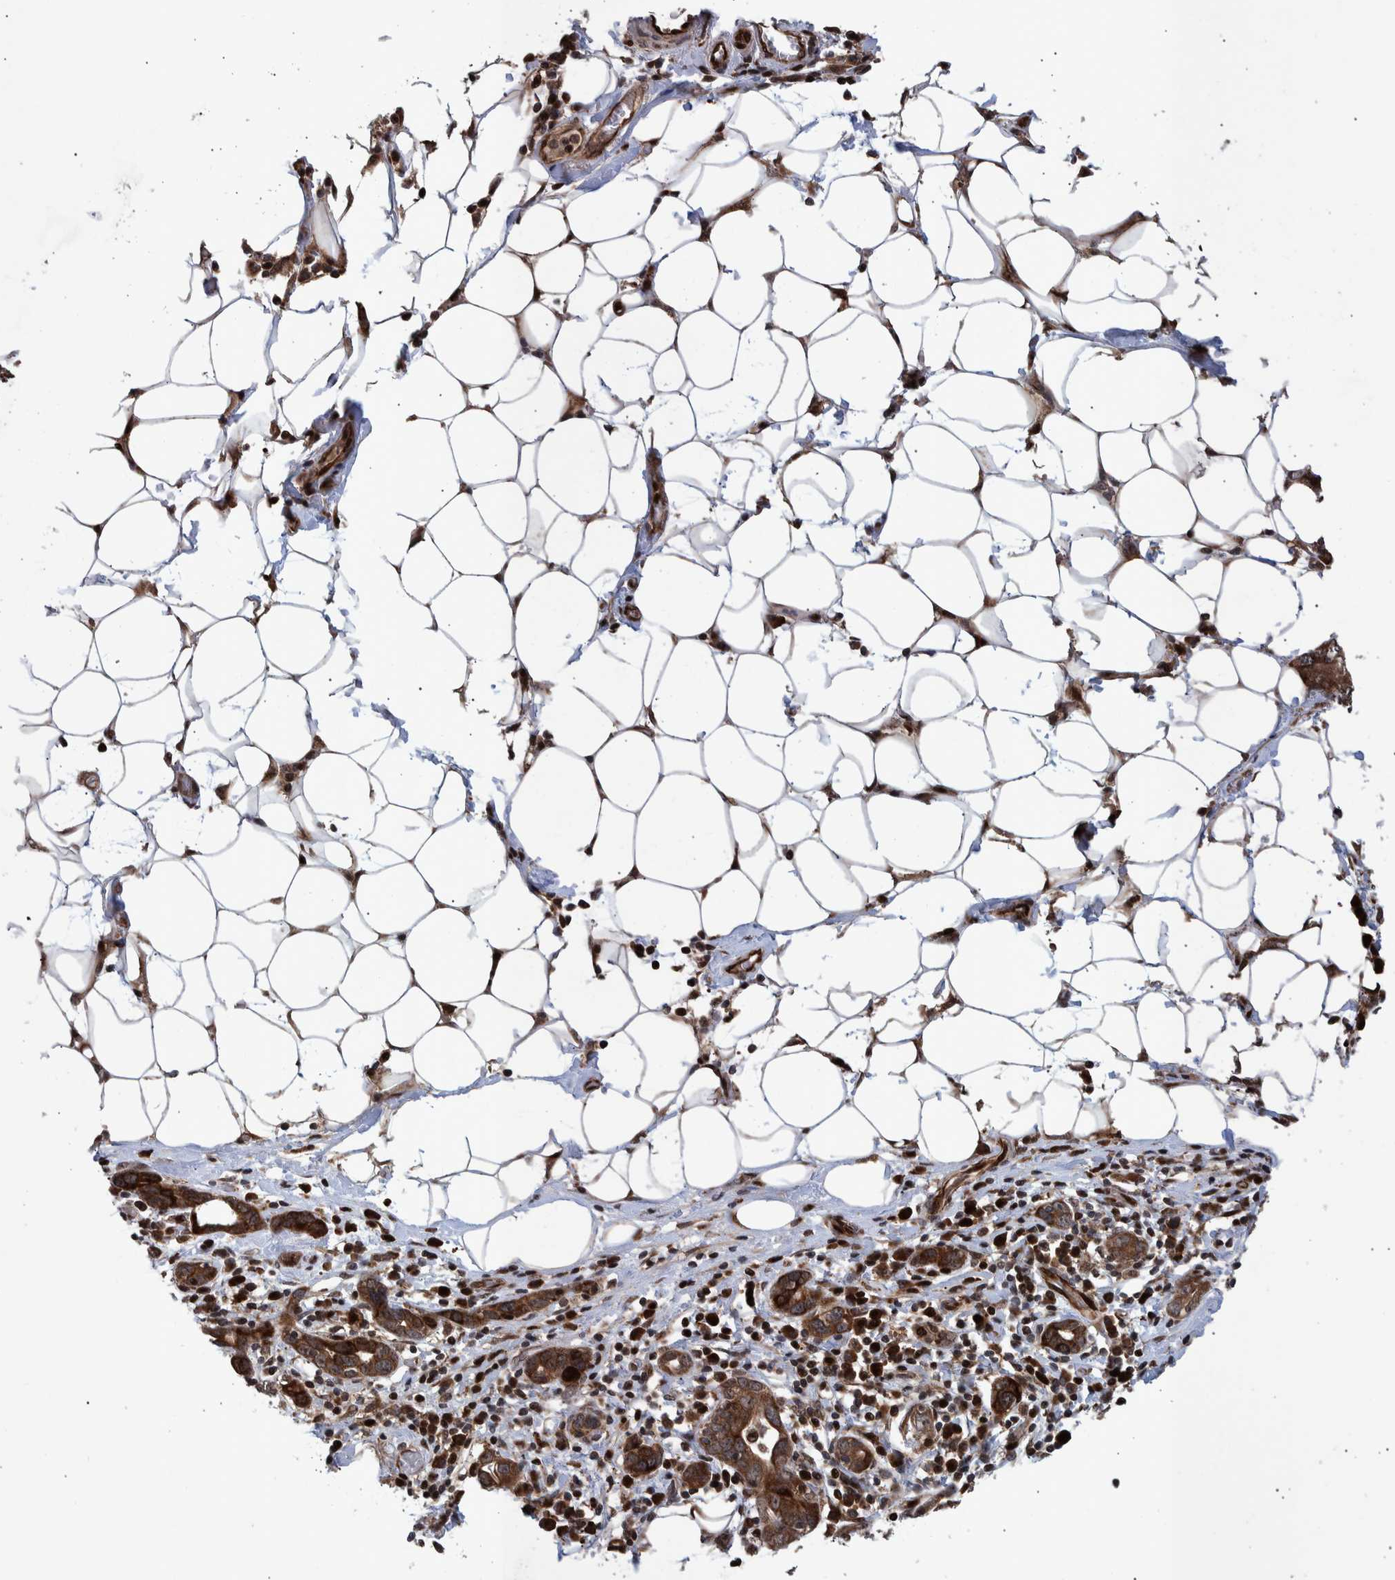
{"staining": {"intensity": "moderate", "quantity": ">75%", "location": "cytoplasmic/membranous"}, "tissue": "stomach cancer", "cell_type": "Tumor cells", "image_type": "cancer", "snomed": [{"axis": "morphology", "description": "Adenocarcinoma, NOS"}, {"axis": "topography", "description": "Stomach, lower"}], "caption": "IHC staining of stomach adenocarcinoma, which displays medium levels of moderate cytoplasmic/membranous positivity in approximately >75% of tumor cells indicating moderate cytoplasmic/membranous protein expression. The staining was performed using DAB (brown) for protein detection and nuclei were counterstained in hematoxylin (blue).", "gene": "SHISA6", "patient": {"sex": "female", "age": 93}}